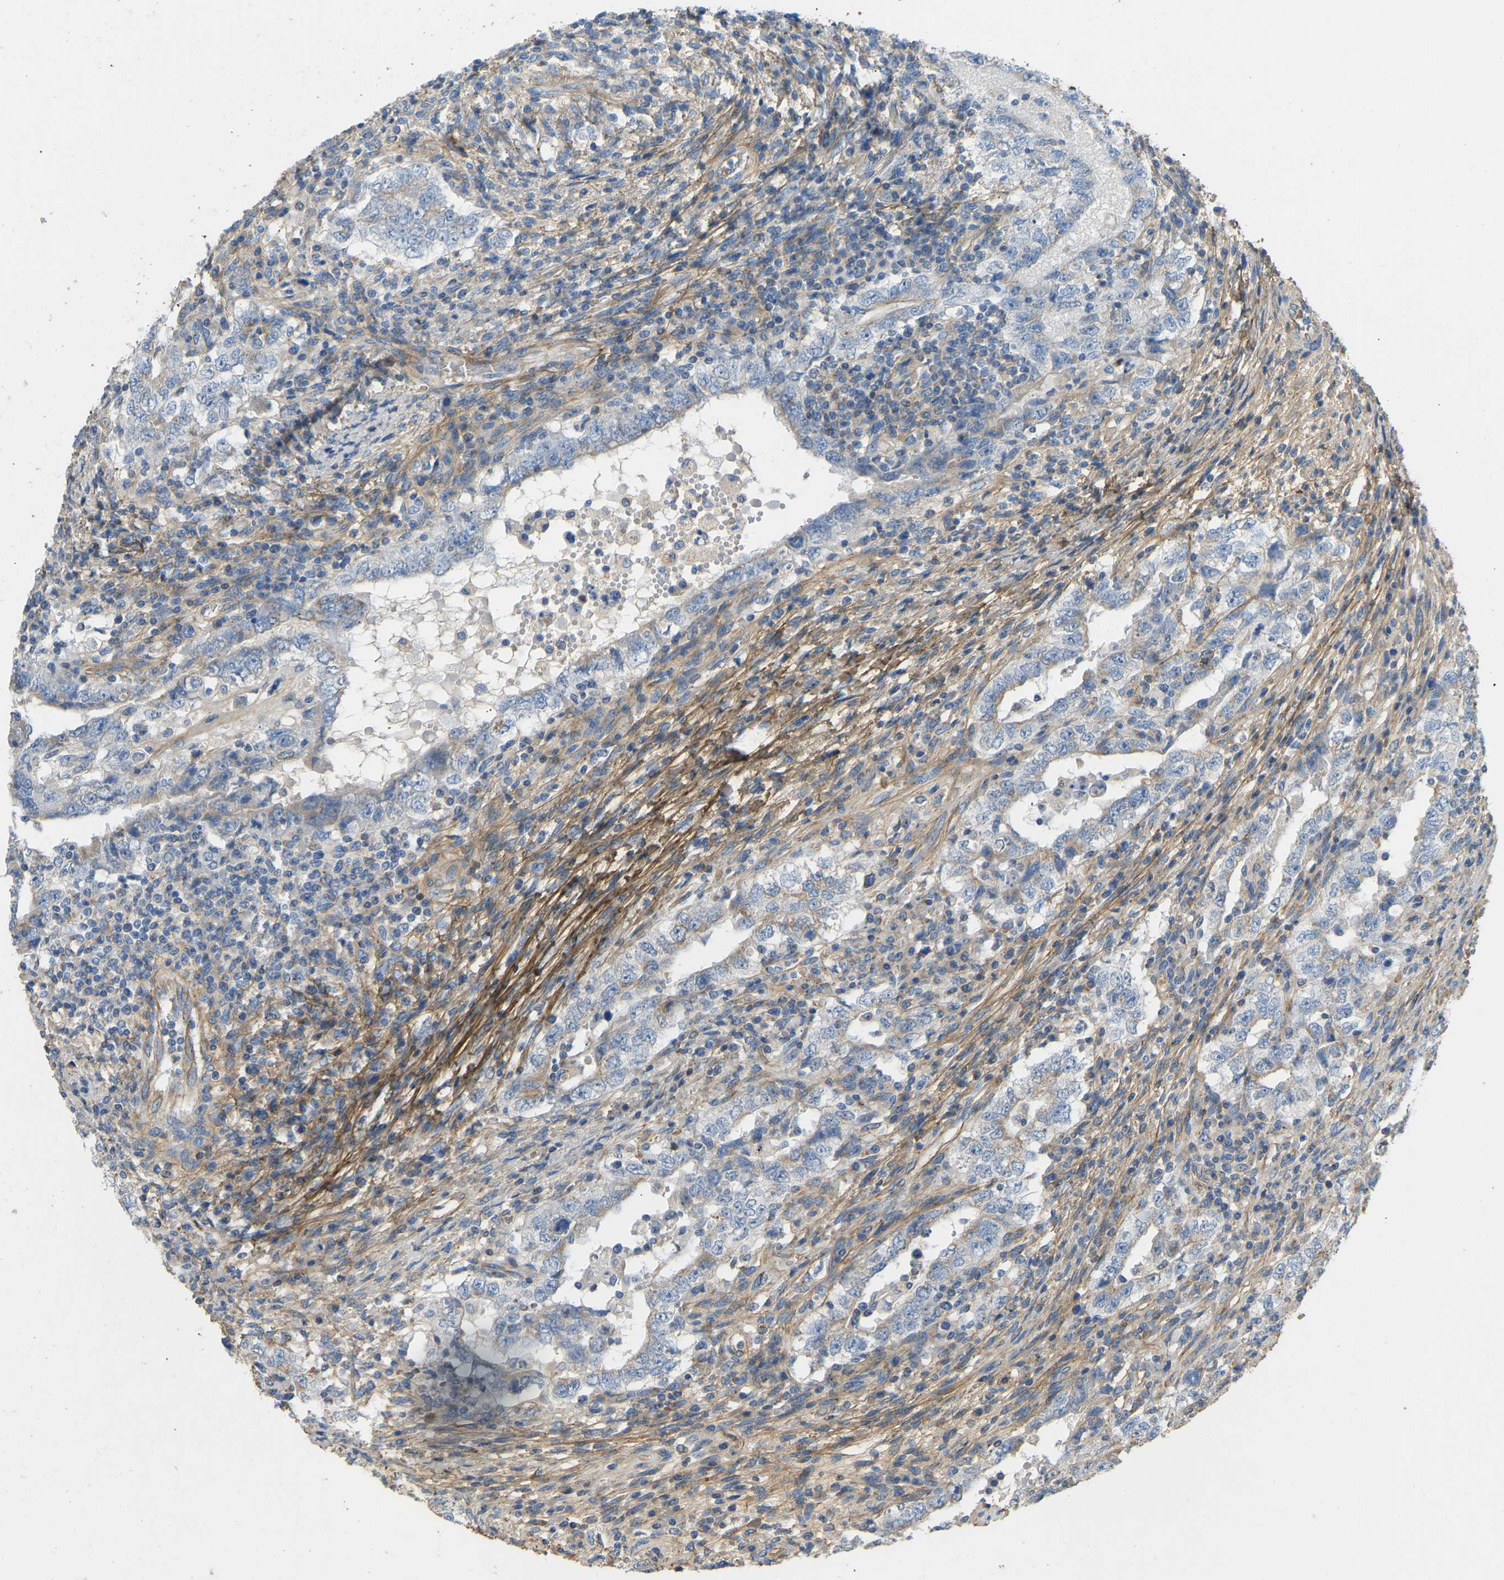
{"staining": {"intensity": "weak", "quantity": "<25%", "location": "cytoplasmic/membranous"}, "tissue": "testis cancer", "cell_type": "Tumor cells", "image_type": "cancer", "snomed": [{"axis": "morphology", "description": "Carcinoma, Embryonal, NOS"}, {"axis": "topography", "description": "Testis"}], "caption": "High power microscopy image of an immunohistochemistry (IHC) image of testis cancer (embryonal carcinoma), revealing no significant positivity in tumor cells.", "gene": "TECTA", "patient": {"sex": "male", "age": 26}}